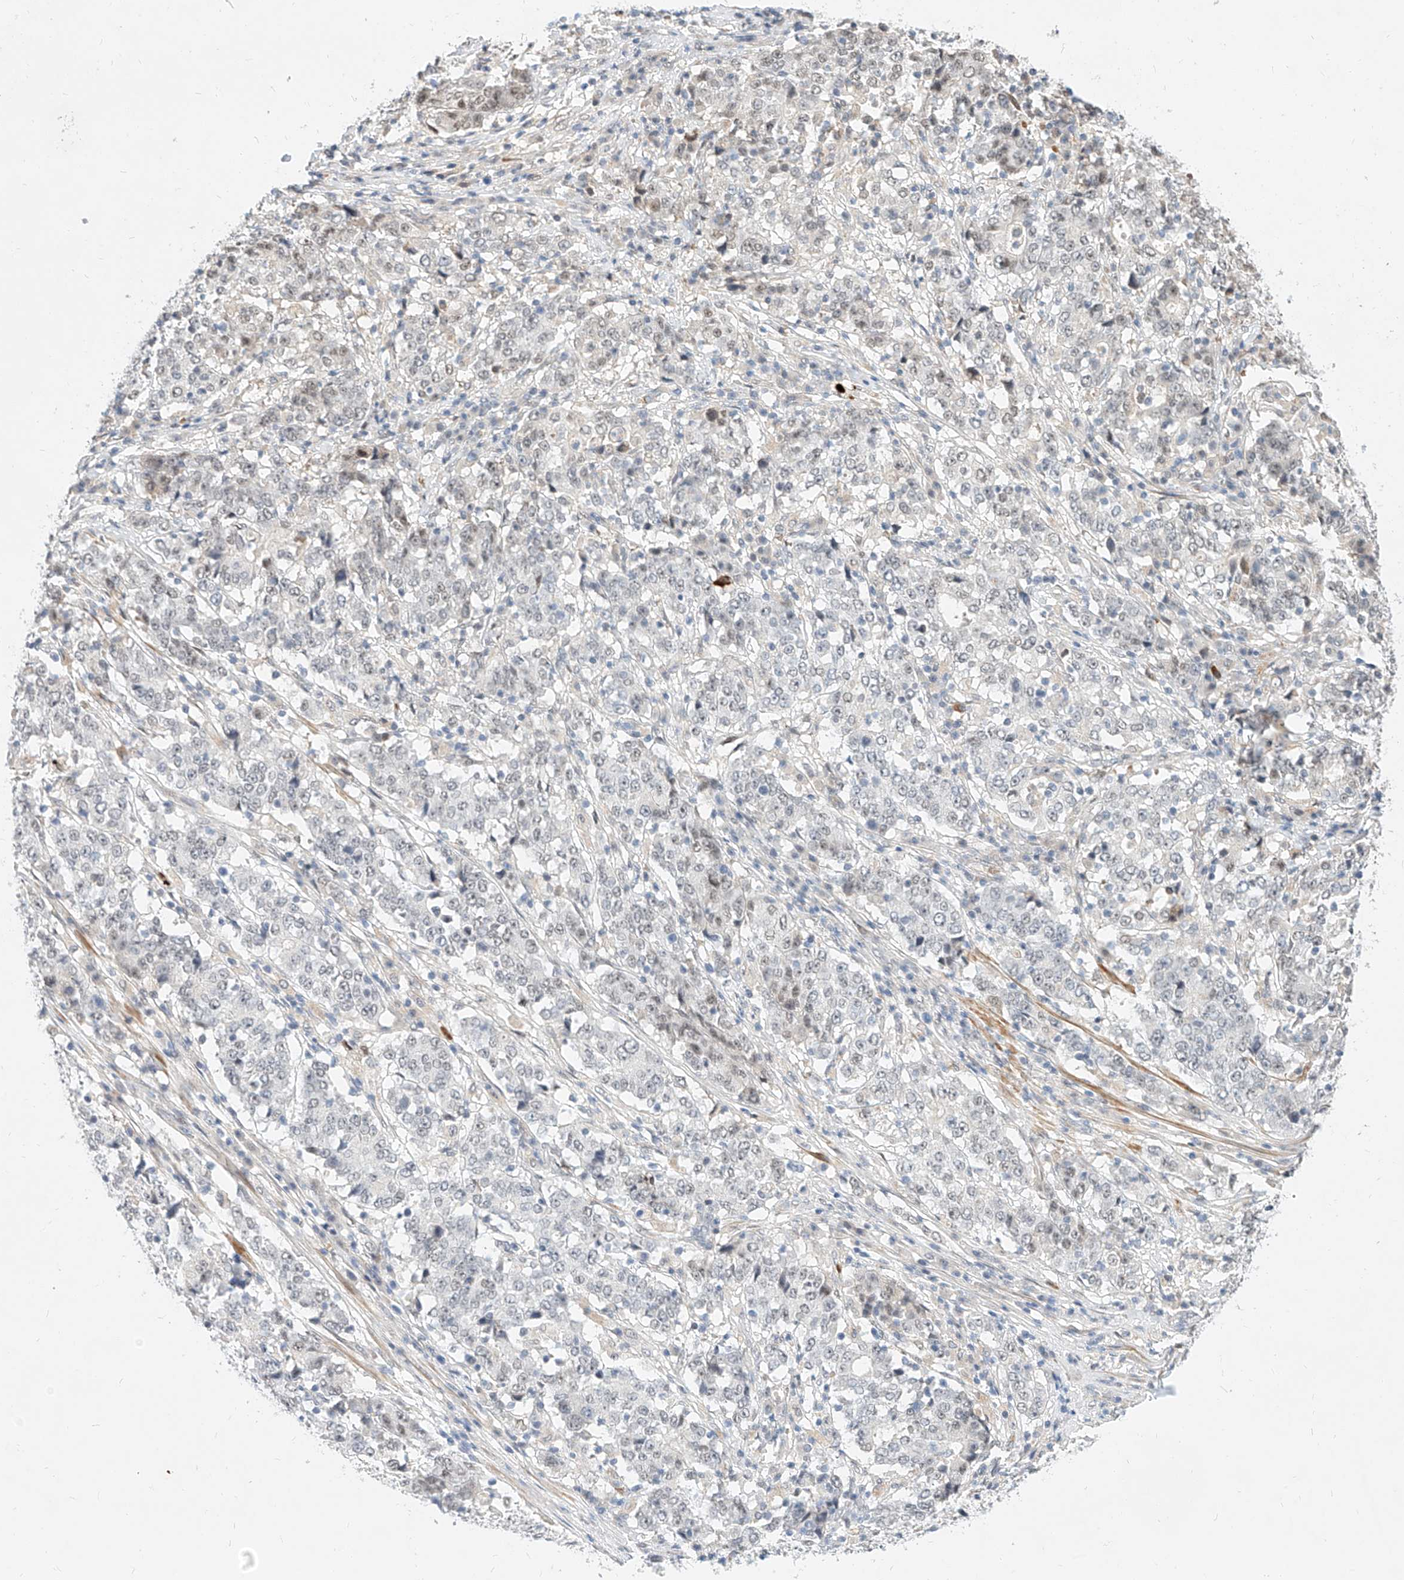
{"staining": {"intensity": "weak", "quantity": "<25%", "location": "nuclear"}, "tissue": "stomach cancer", "cell_type": "Tumor cells", "image_type": "cancer", "snomed": [{"axis": "morphology", "description": "Adenocarcinoma, NOS"}, {"axis": "topography", "description": "Stomach"}], "caption": "DAB (3,3'-diaminobenzidine) immunohistochemical staining of stomach cancer reveals no significant positivity in tumor cells. The staining was performed using DAB to visualize the protein expression in brown, while the nuclei were stained in blue with hematoxylin (Magnification: 20x).", "gene": "CBX8", "patient": {"sex": "male", "age": 59}}